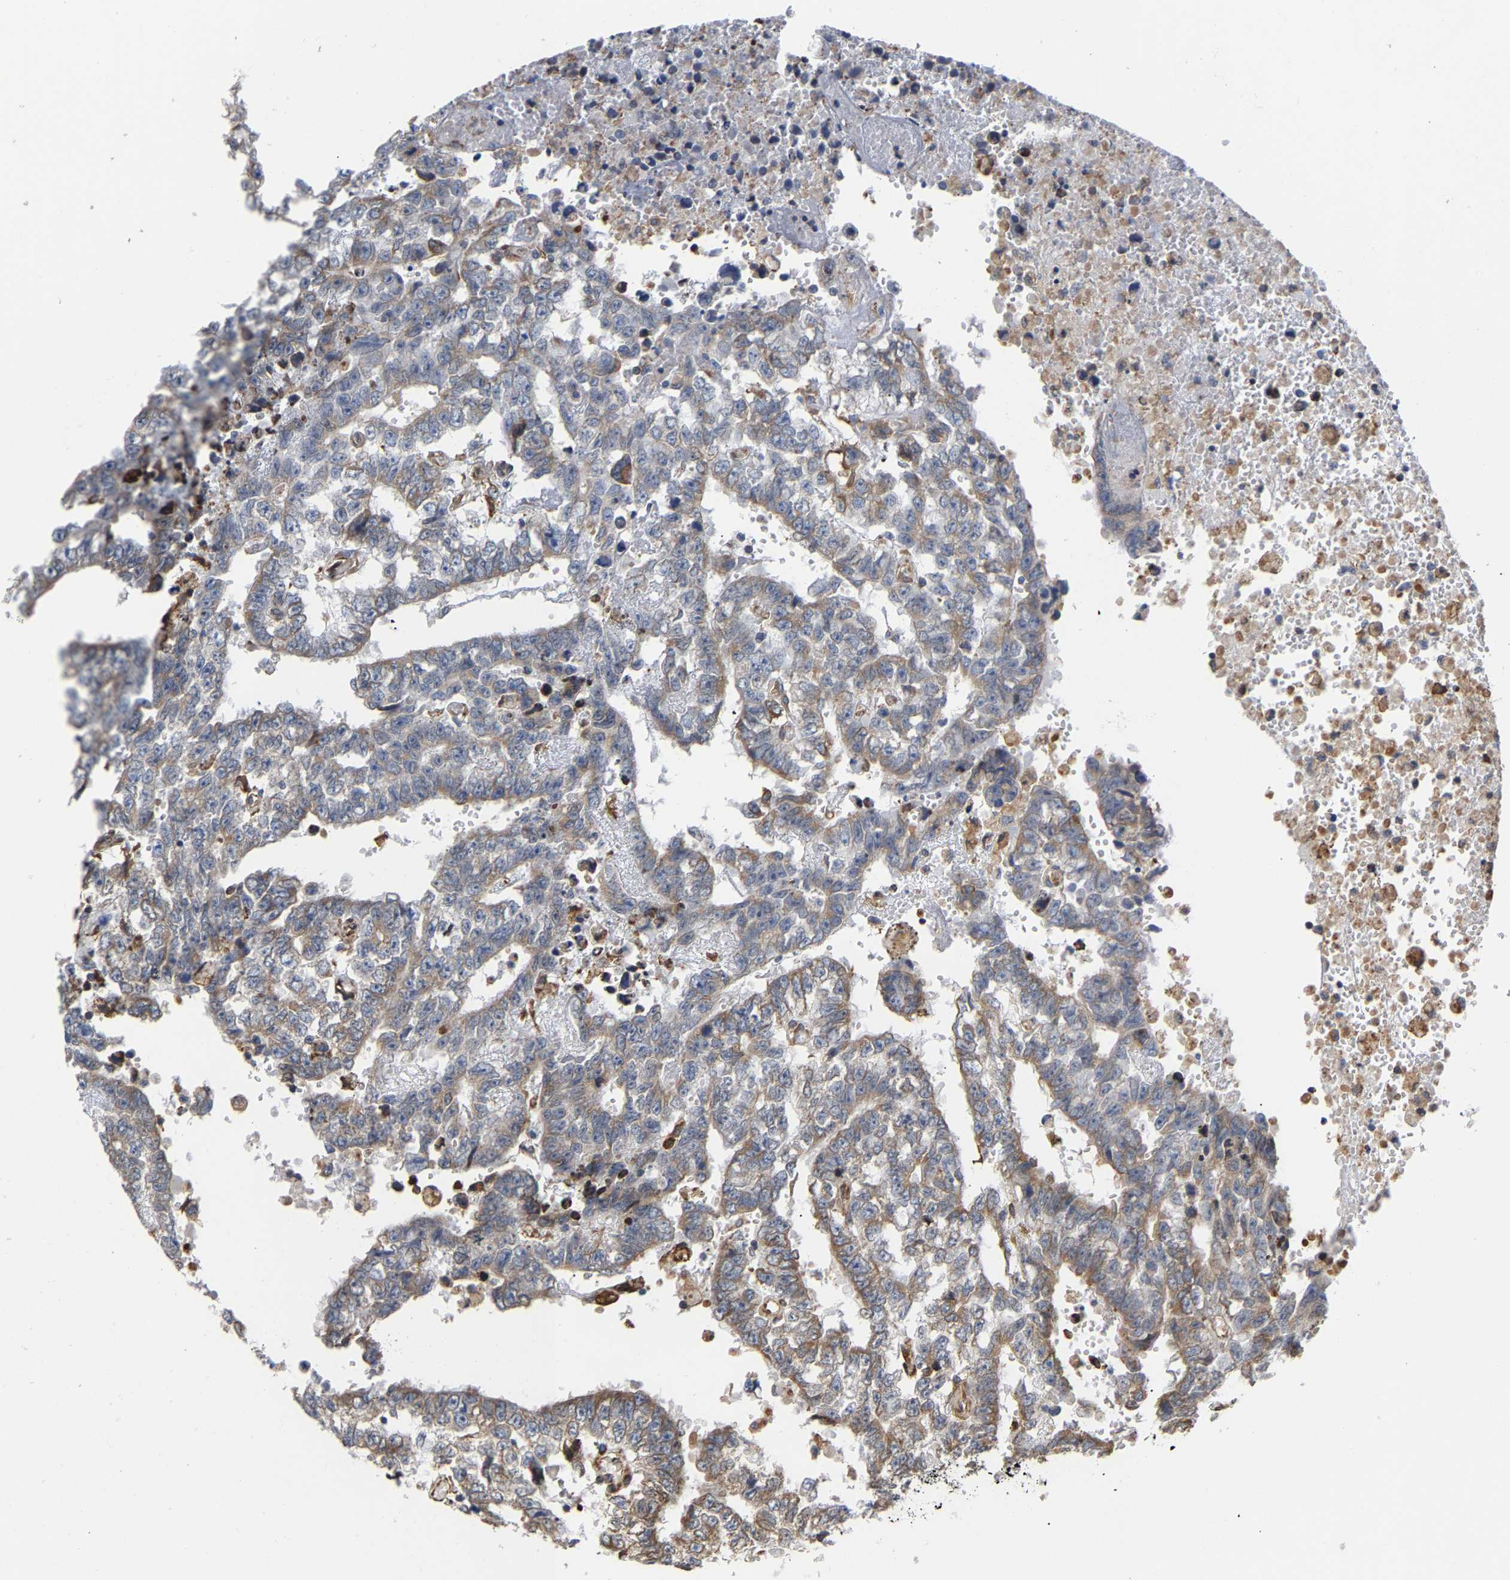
{"staining": {"intensity": "moderate", "quantity": "<25%", "location": "cytoplasmic/membranous"}, "tissue": "testis cancer", "cell_type": "Tumor cells", "image_type": "cancer", "snomed": [{"axis": "morphology", "description": "Carcinoma, Embryonal, NOS"}, {"axis": "topography", "description": "Testis"}], "caption": "IHC of testis cancer (embryonal carcinoma) displays low levels of moderate cytoplasmic/membranous expression in approximately <25% of tumor cells.", "gene": "ARAP1", "patient": {"sex": "male", "age": 25}}